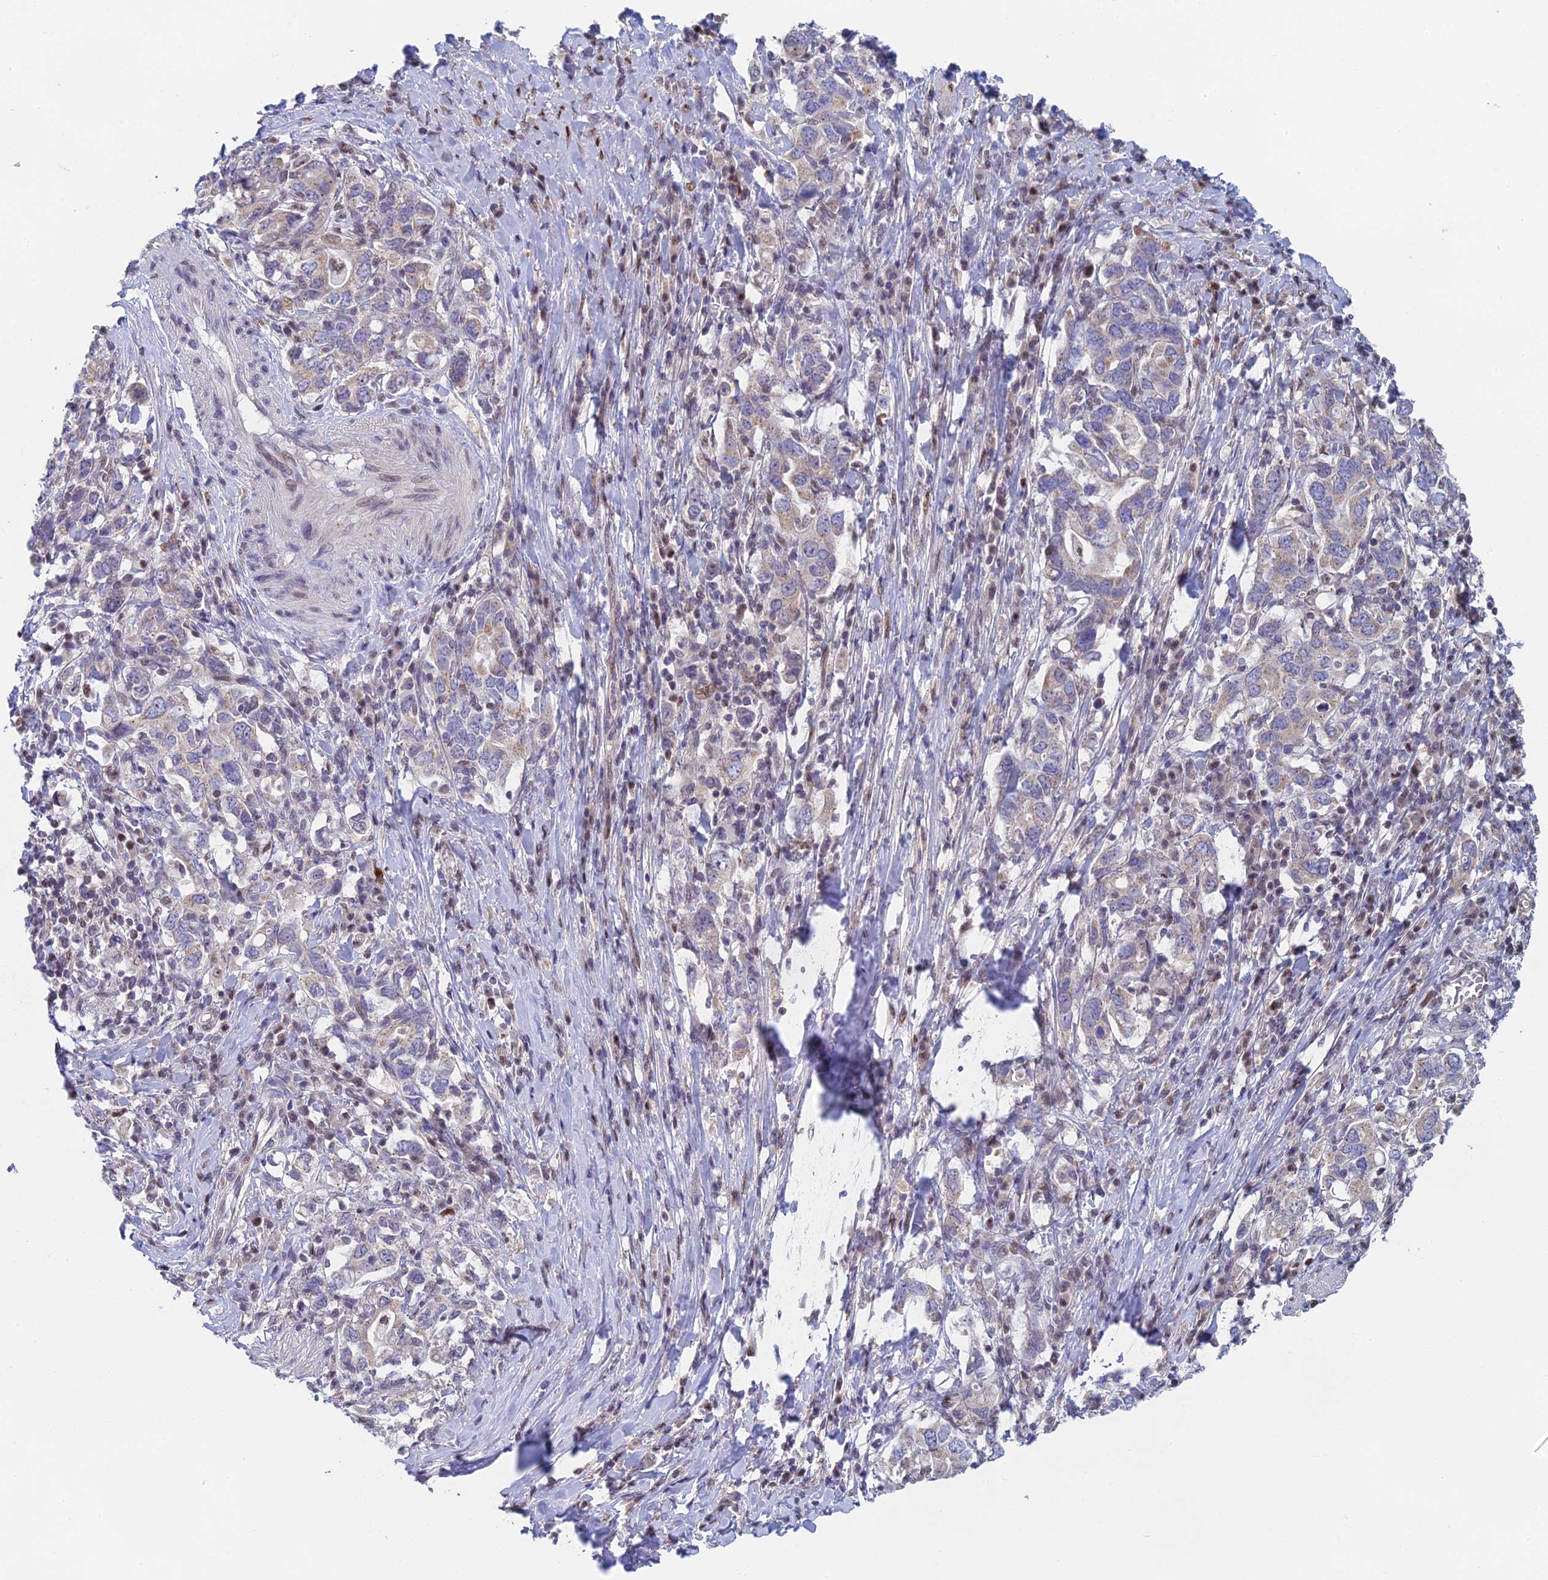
{"staining": {"intensity": "negative", "quantity": "none", "location": "none"}, "tissue": "stomach cancer", "cell_type": "Tumor cells", "image_type": "cancer", "snomed": [{"axis": "morphology", "description": "Adenocarcinoma, NOS"}, {"axis": "topography", "description": "Stomach, upper"}, {"axis": "topography", "description": "Stomach"}], "caption": "Tumor cells are negative for protein expression in human stomach adenocarcinoma. (Immunohistochemistry, brightfield microscopy, high magnification).", "gene": "MRPL17", "patient": {"sex": "male", "age": 62}}